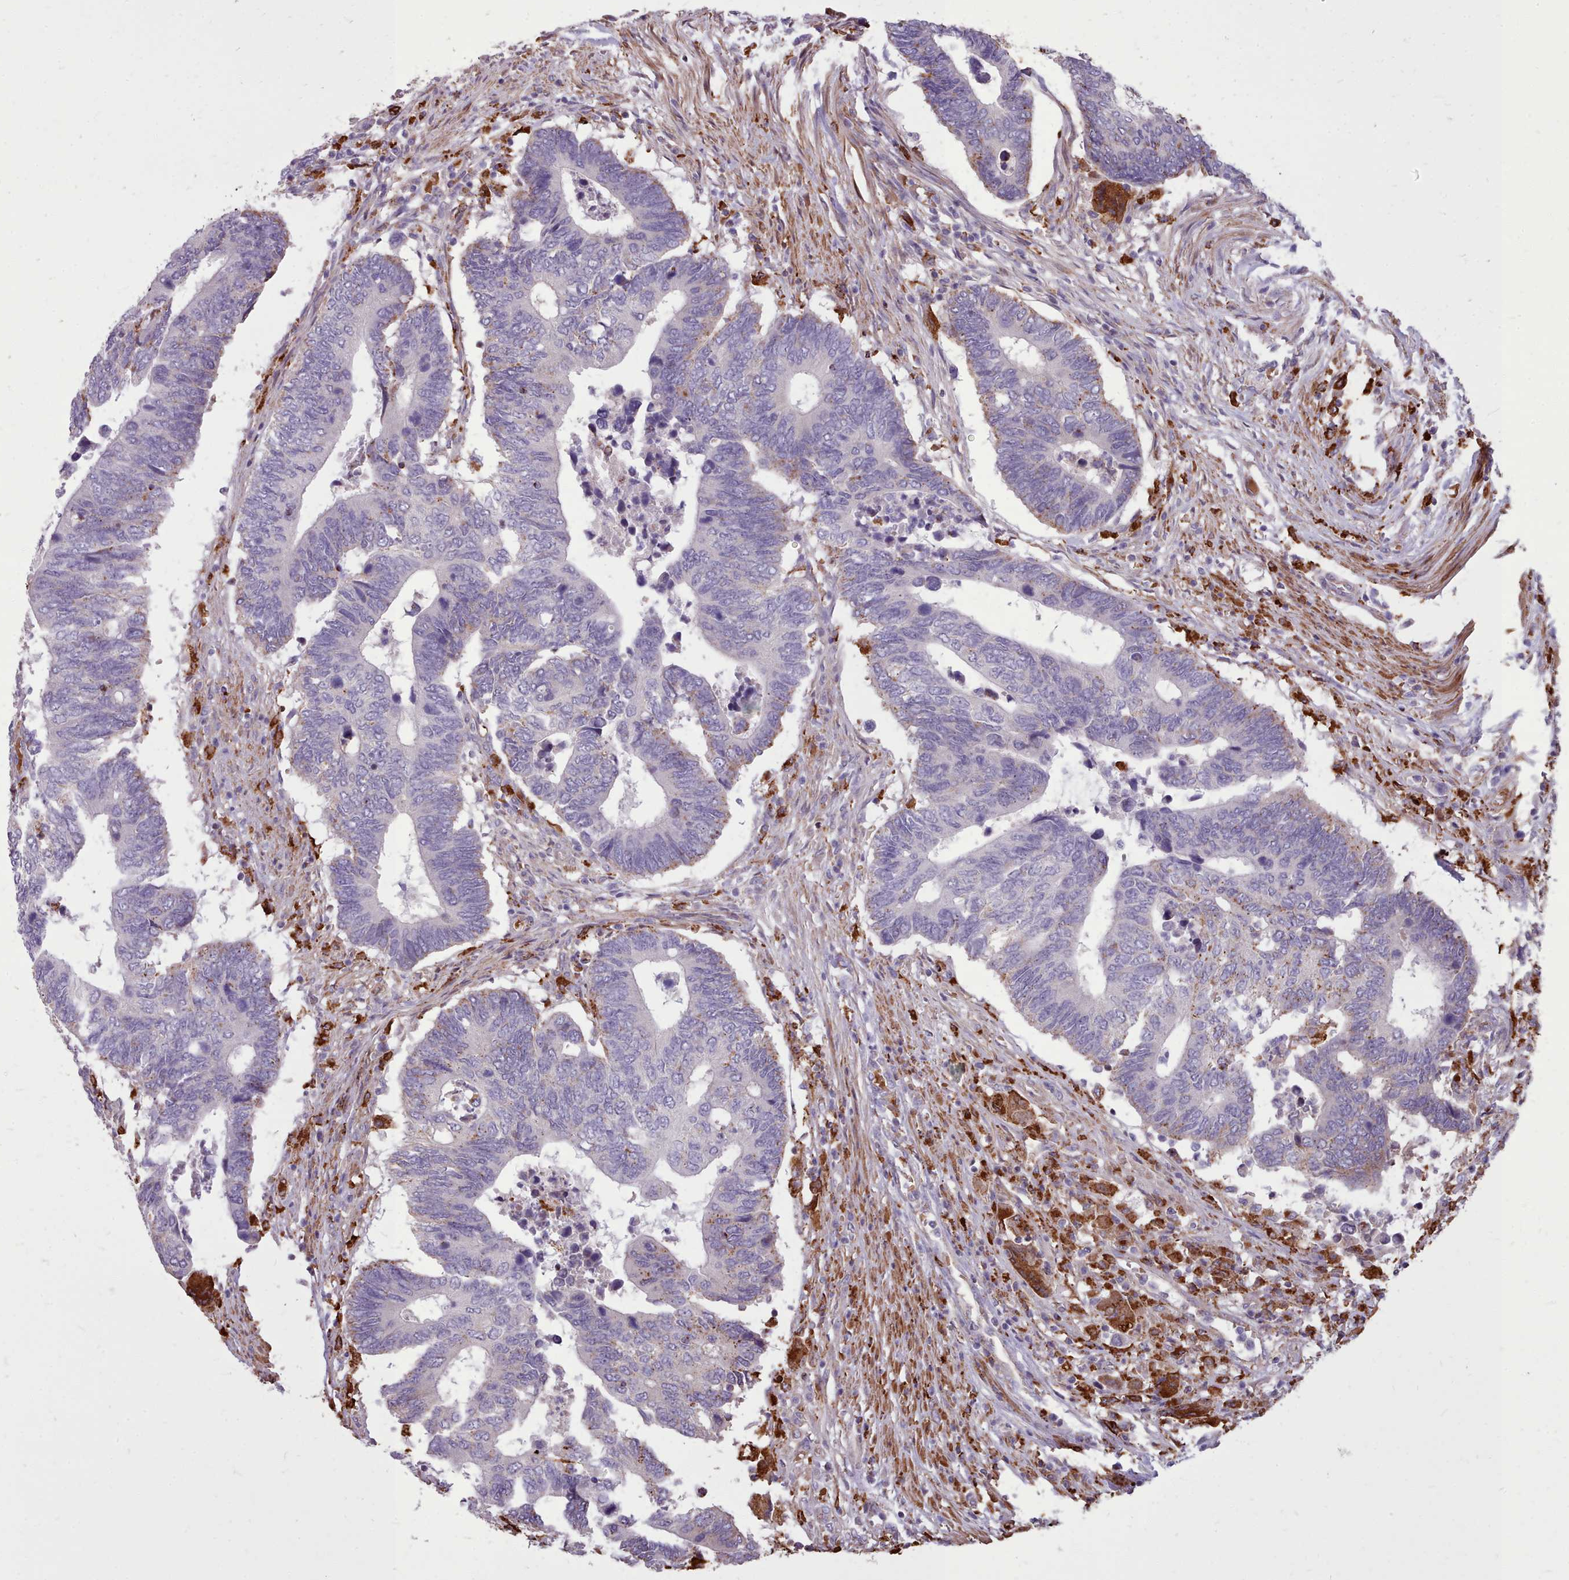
{"staining": {"intensity": "negative", "quantity": "none", "location": "none"}, "tissue": "colorectal cancer", "cell_type": "Tumor cells", "image_type": "cancer", "snomed": [{"axis": "morphology", "description": "Adenocarcinoma, NOS"}, {"axis": "topography", "description": "Colon"}], "caption": "IHC histopathology image of colorectal cancer (adenocarcinoma) stained for a protein (brown), which displays no expression in tumor cells.", "gene": "PACSIN3", "patient": {"sex": "male", "age": 87}}